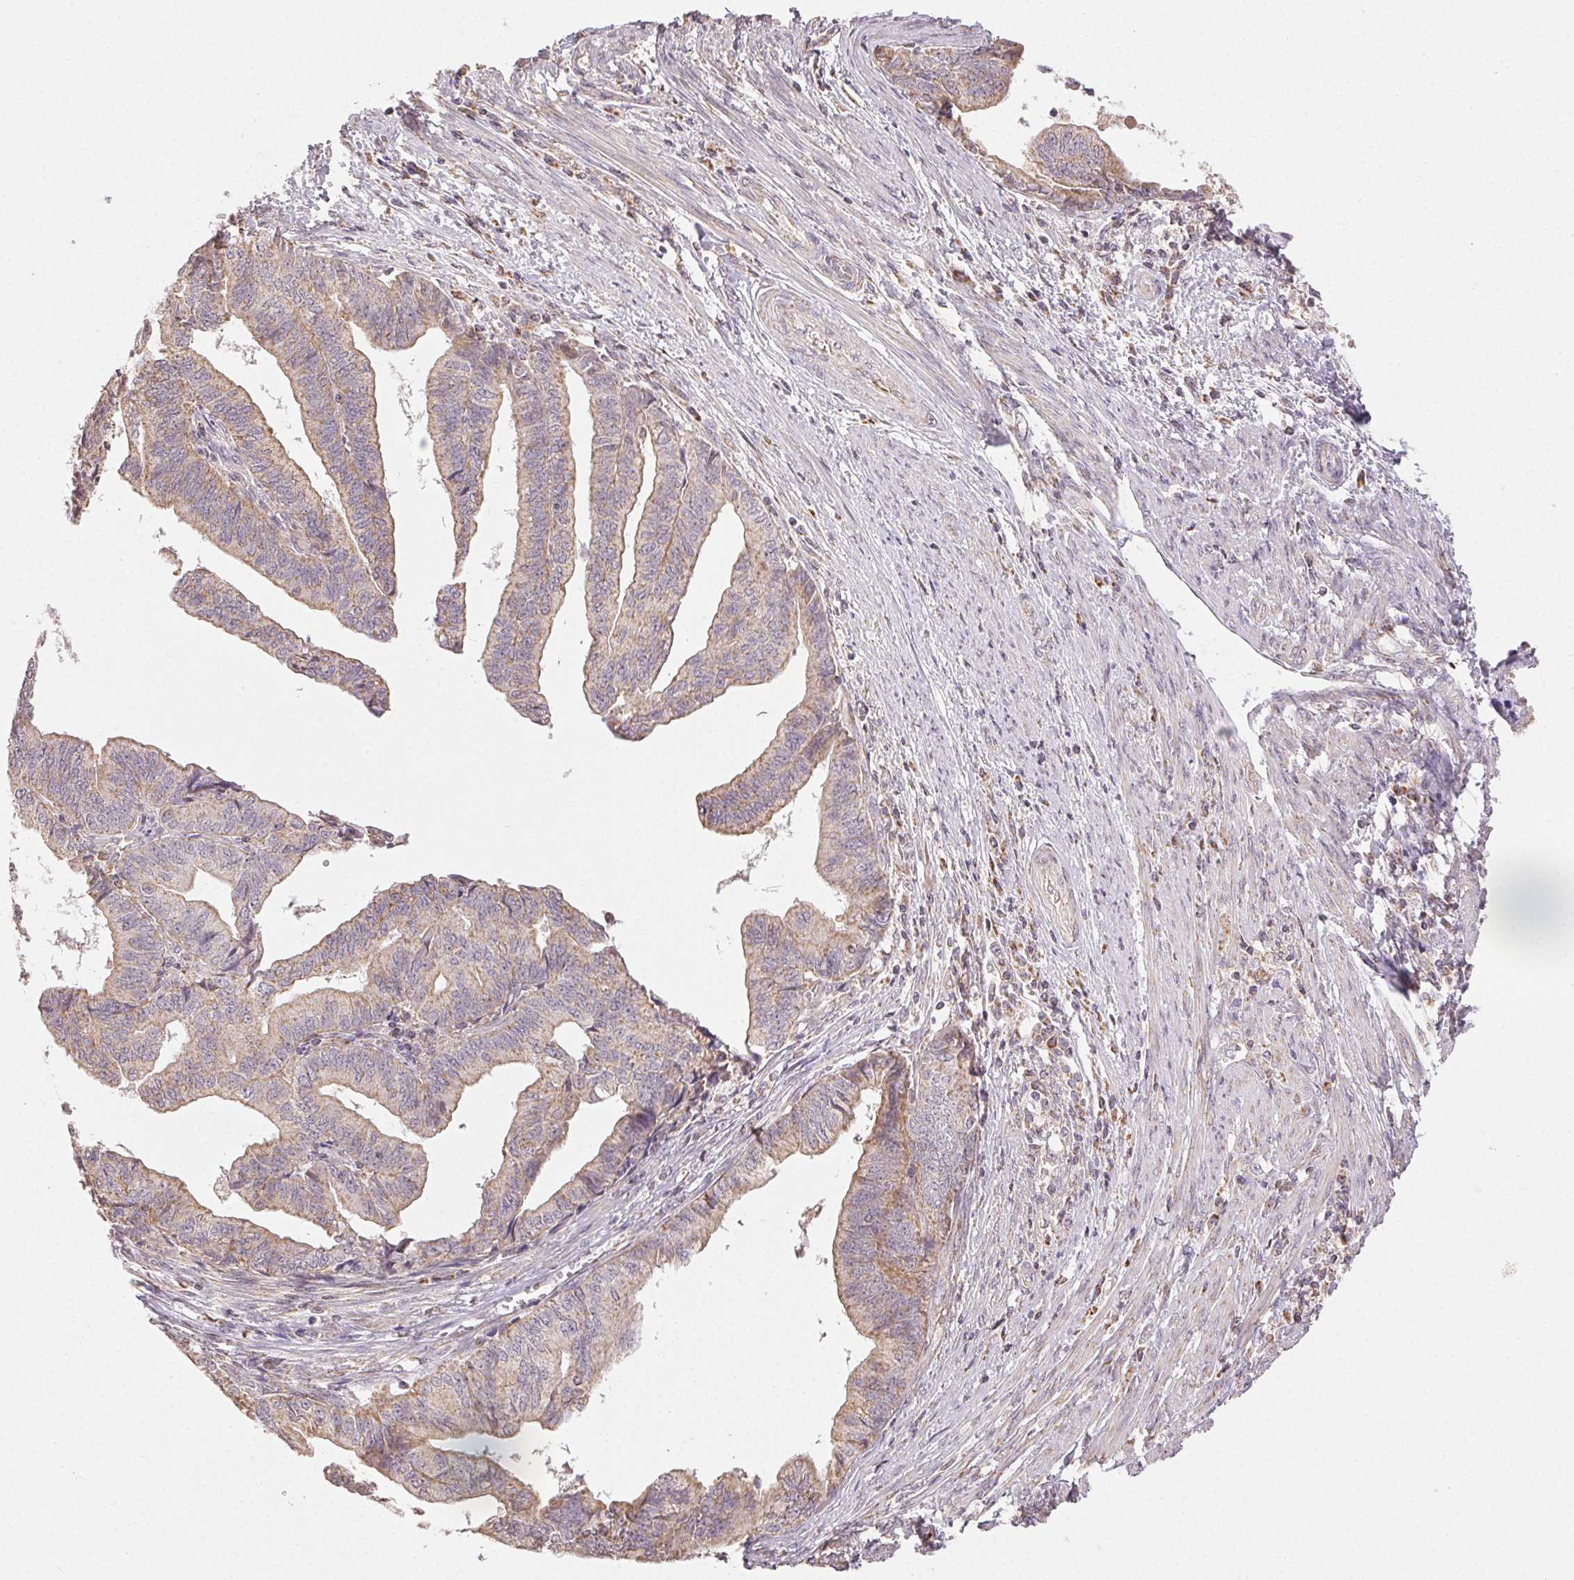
{"staining": {"intensity": "weak", "quantity": ">75%", "location": "cytoplasmic/membranous"}, "tissue": "endometrial cancer", "cell_type": "Tumor cells", "image_type": "cancer", "snomed": [{"axis": "morphology", "description": "Adenocarcinoma, NOS"}, {"axis": "topography", "description": "Endometrium"}], "caption": "Adenocarcinoma (endometrial) stained with immunohistochemistry (IHC) exhibits weak cytoplasmic/membranous expression in about >75% of tumor cells.", "gene": "CLASP1", "patient": {"sex": "female", "age": 65}}